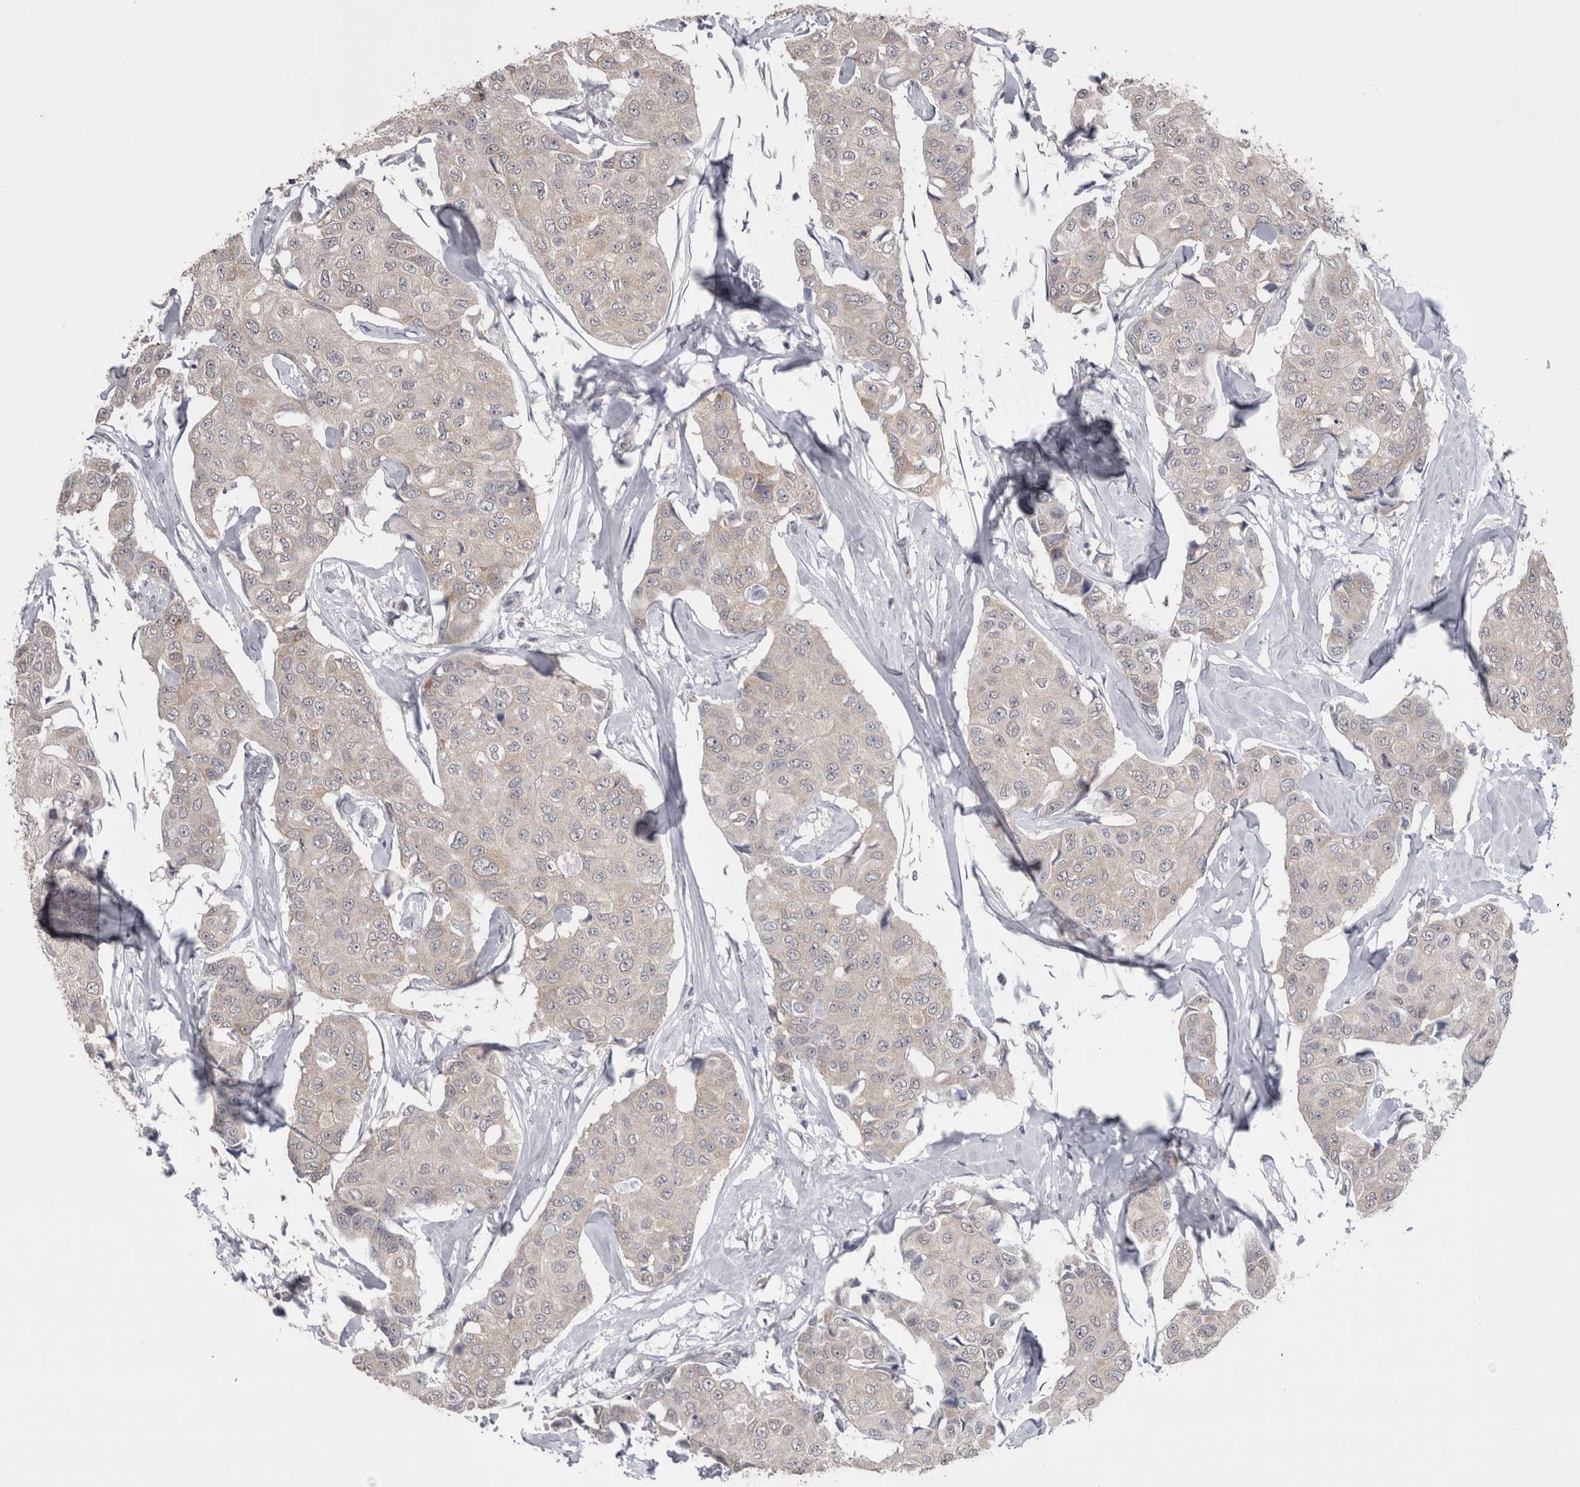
{"staining": {"intensity": "negative", "quantity": "none", "location": "none"}, "tissue": "breast cancer", "cell_type": "Tumor cells", "image_type": "cancer", "snomed": [{"axis": "morphology", "description": "Duct carcinoma"}, {"axis": "topography", "description": "Breast"}], "caption": "Human breast intraductal carcinoma stained for a protein using immunohistochemistry (IHC) demonstrates no expression in tumor cells.", "gene": "DDX6", "patient": {"sex": "female", "age": 80}}